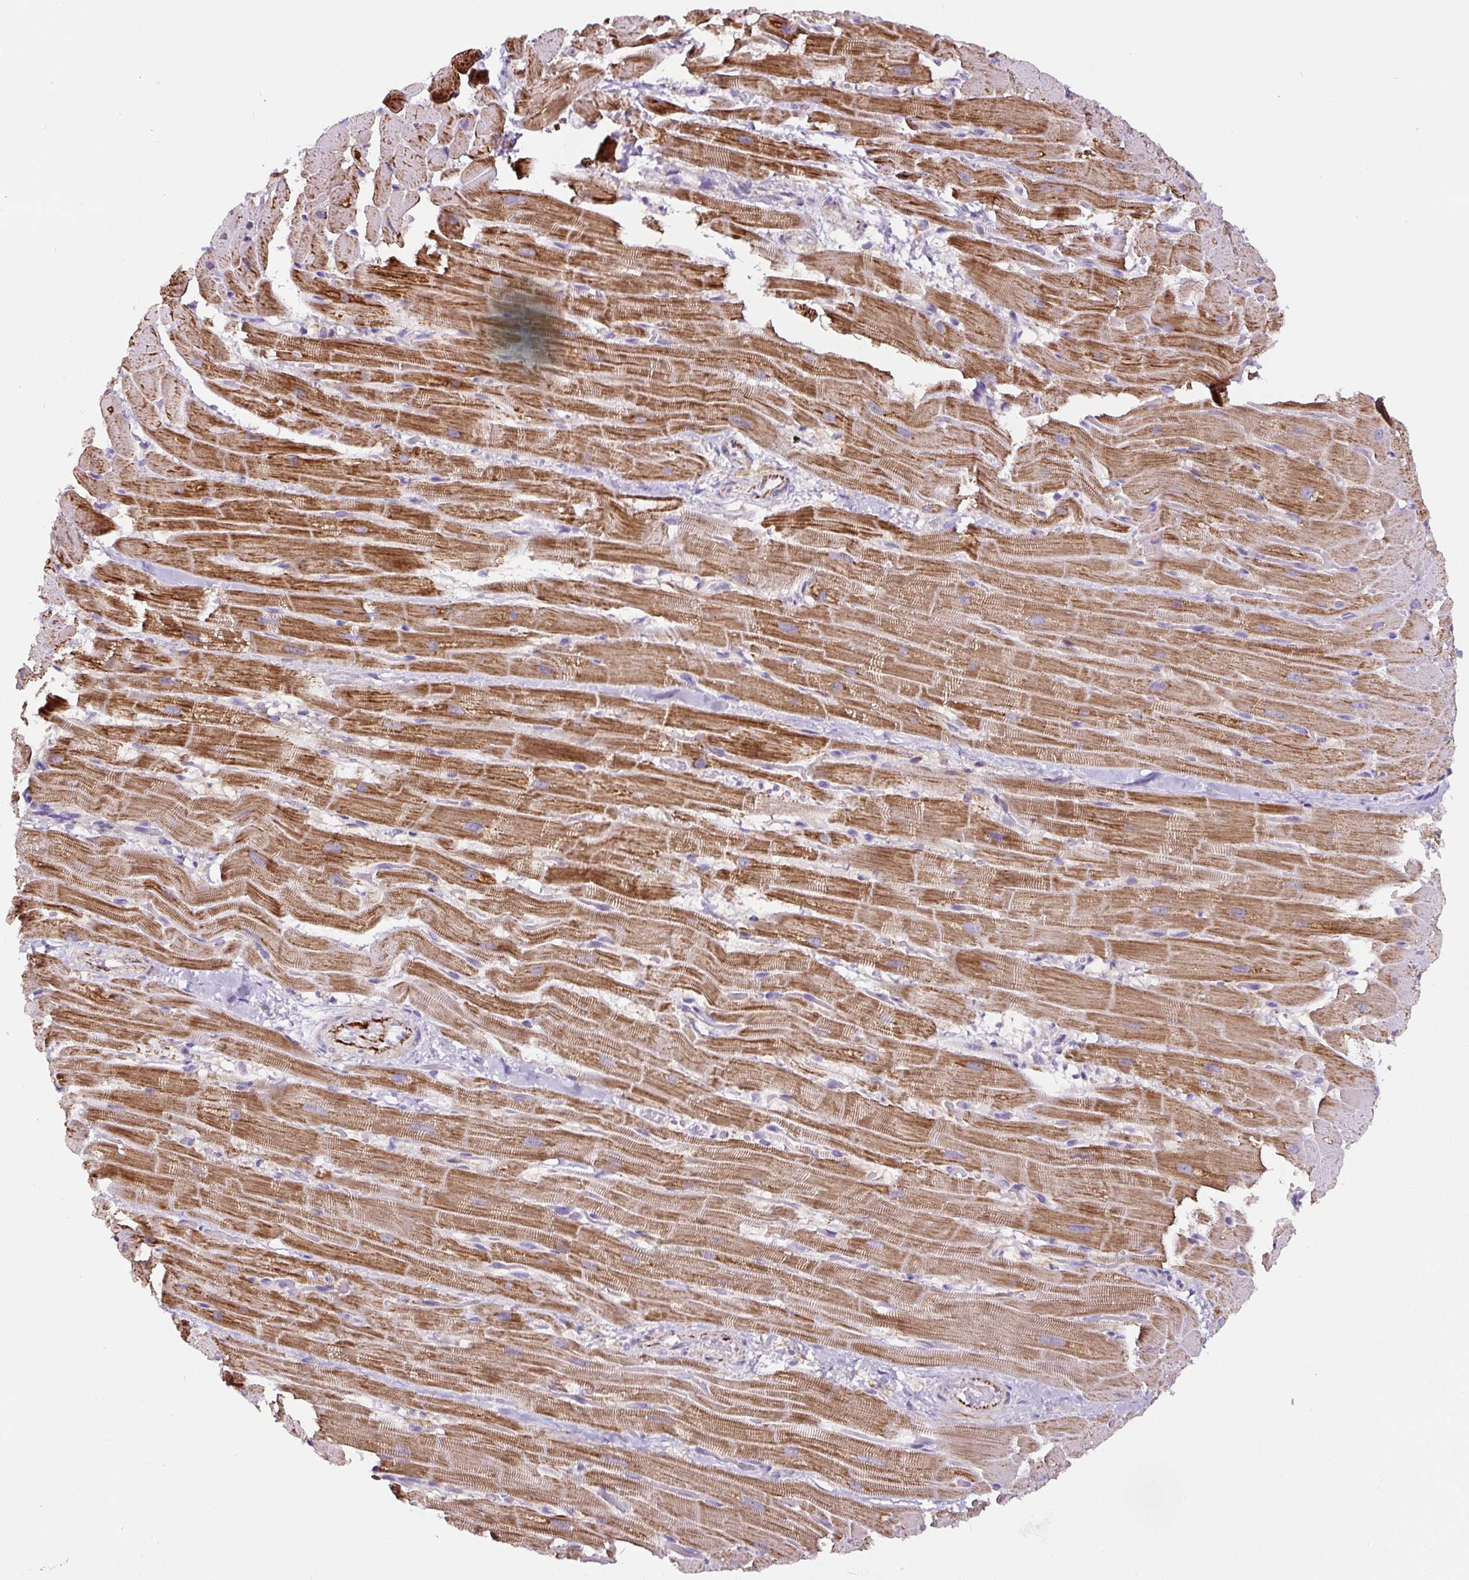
{"staining": {"intensity": "moderate", "quantity": ">75%", "location": "cytoplasmic/membranous"}, "tissue": "heart muscle", "cell_type": "Cardiomyocytes", "image_type": "normal", "snomed": [{"axis": "morphology", "description": "Normal tissue, NOS"}, {"axis": "topography", "description": "Heart"}], "caption": "Heart muscle stained with IHC displays moderate cytoplasmic/membranous positivity in approximately >75% of cardiomyocytes.", "gene": "HPS4", "patient": {"sex": "male", "age": 37}}